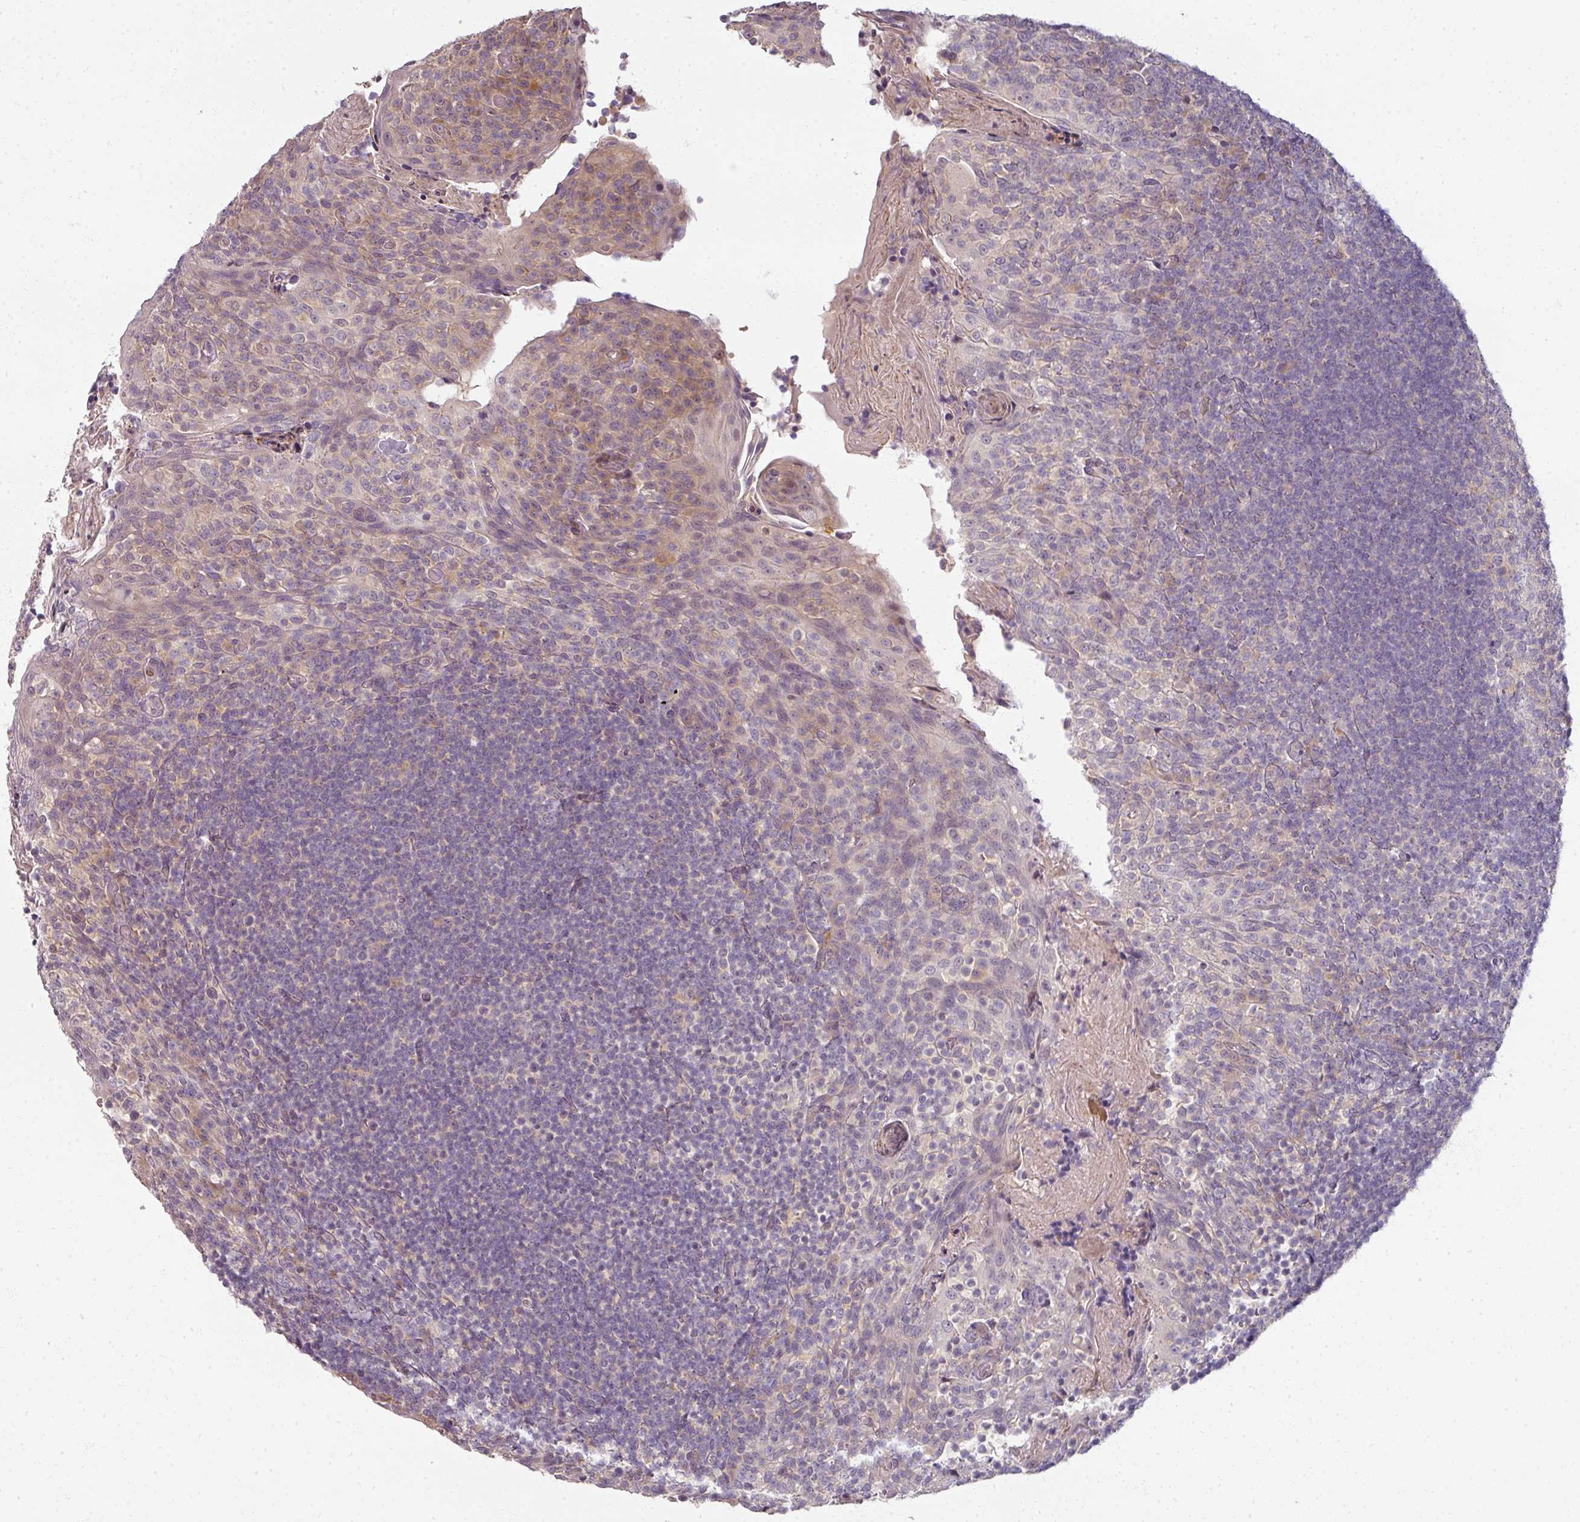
{"staining": {"intensity": "weak", "quantity": "25%-75%", "location": "cytoplasmic/membranous"}, "tissue": "tonsil", "cell_type": "Germinal center cells", "image_type": "normal", "snomed": [{"axis": "morphology", "description": "Normal tissue, NOS"}, {"axis": "topography", "description": "Tonsil"}], "caption": "Protein expression by IHC reveals weak cytoplasmic/membranous expression in about 25%-75% of germinal center cells in benign tonsil.", "gene": "MYMK", "patient": {"sex": "female", "age": 10}}